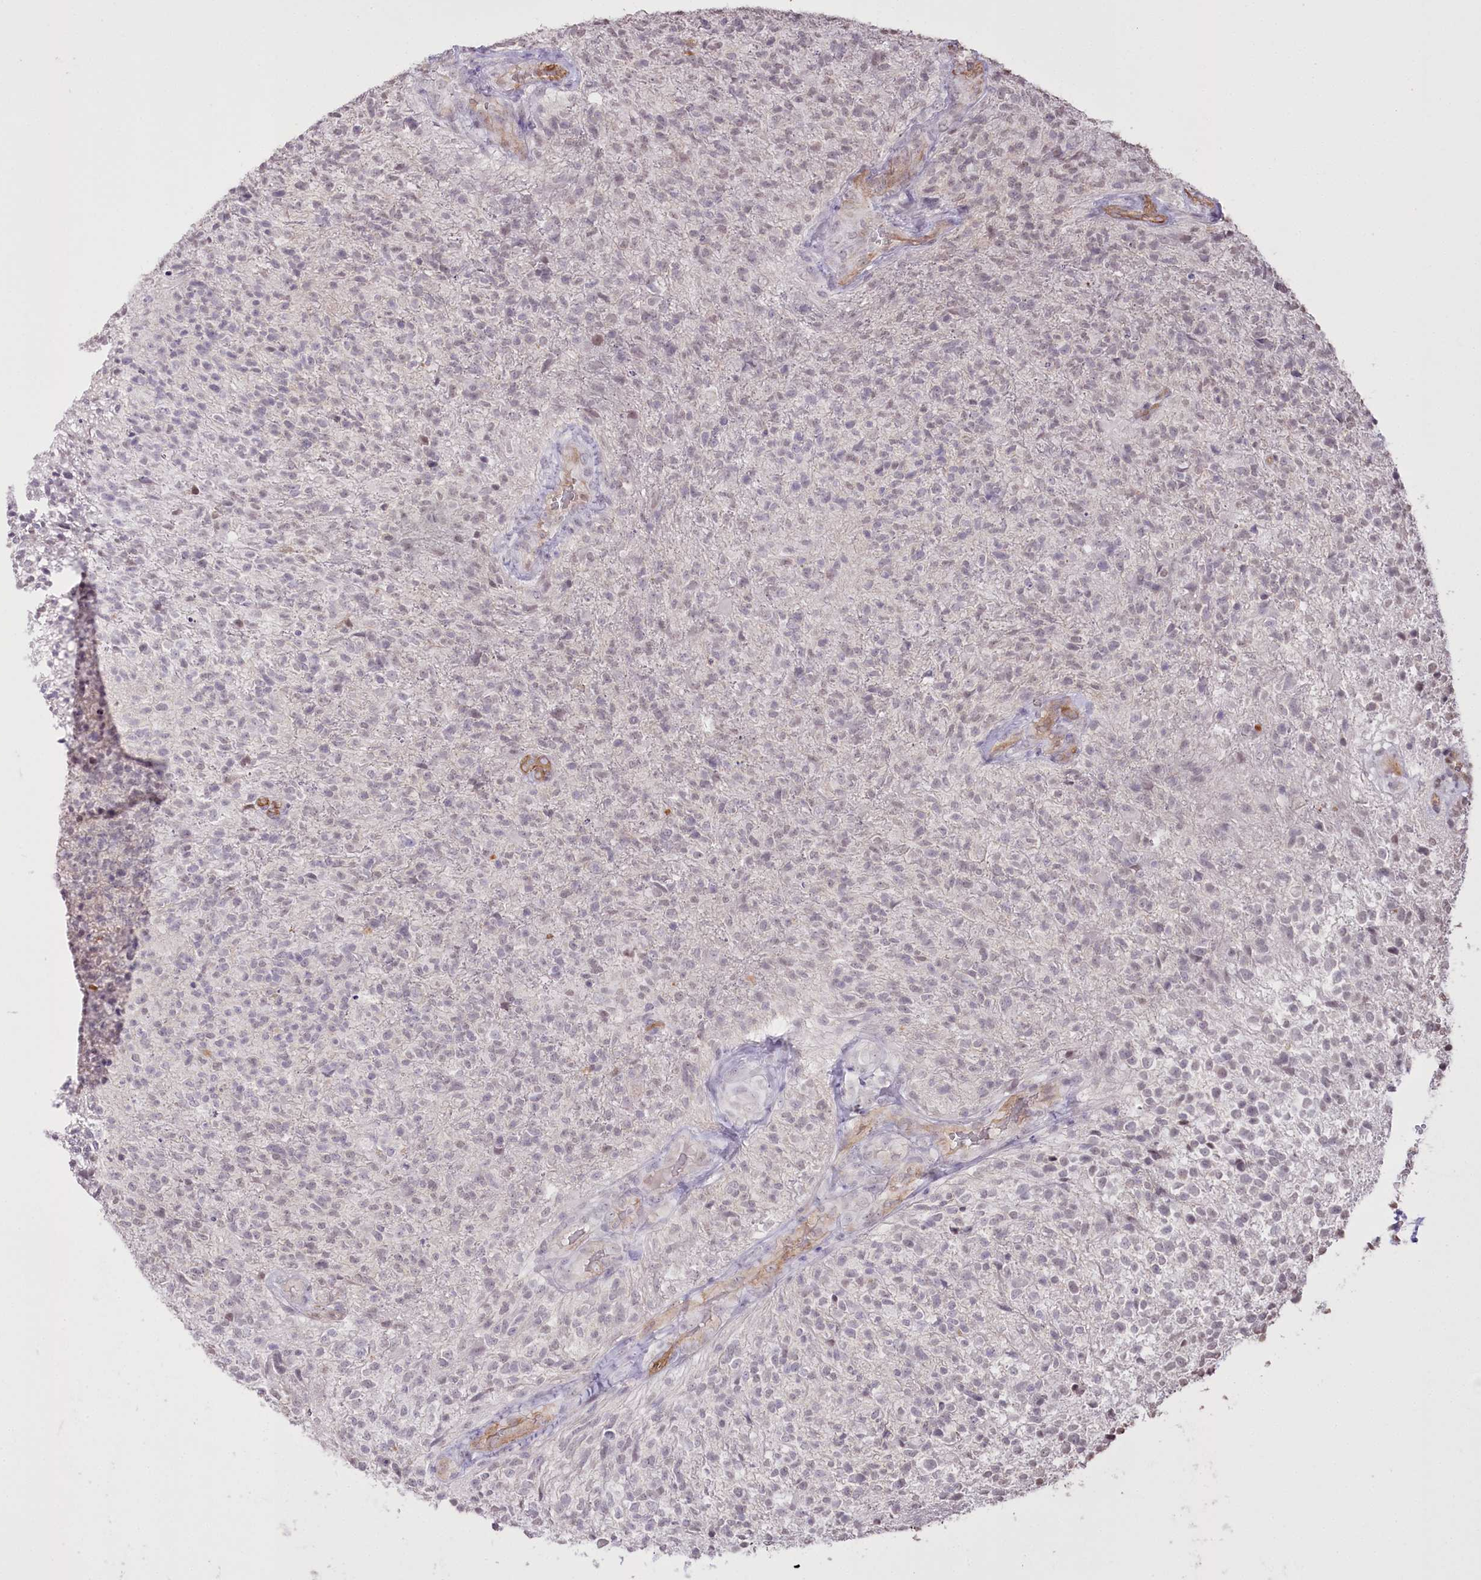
{"staining": {"intensity": "weak", "quantity": "<25%", "location": "nuclear"}, "tissue": "glioma", "cell_type": "Tumor cells", "image_type": "cancer", "snomed": [{"axis": "morphology", "description": "Glioma, malignant, High grade"}, {"axis": "topography", "description": "Brain"}], "caption": "DAB immunohistochemical staining of high-grade glioma (malignant) shows no significant positivity in tumor cells.", "gene": "SLC39A10", "patient": {"sex": "male", "age": 56}}